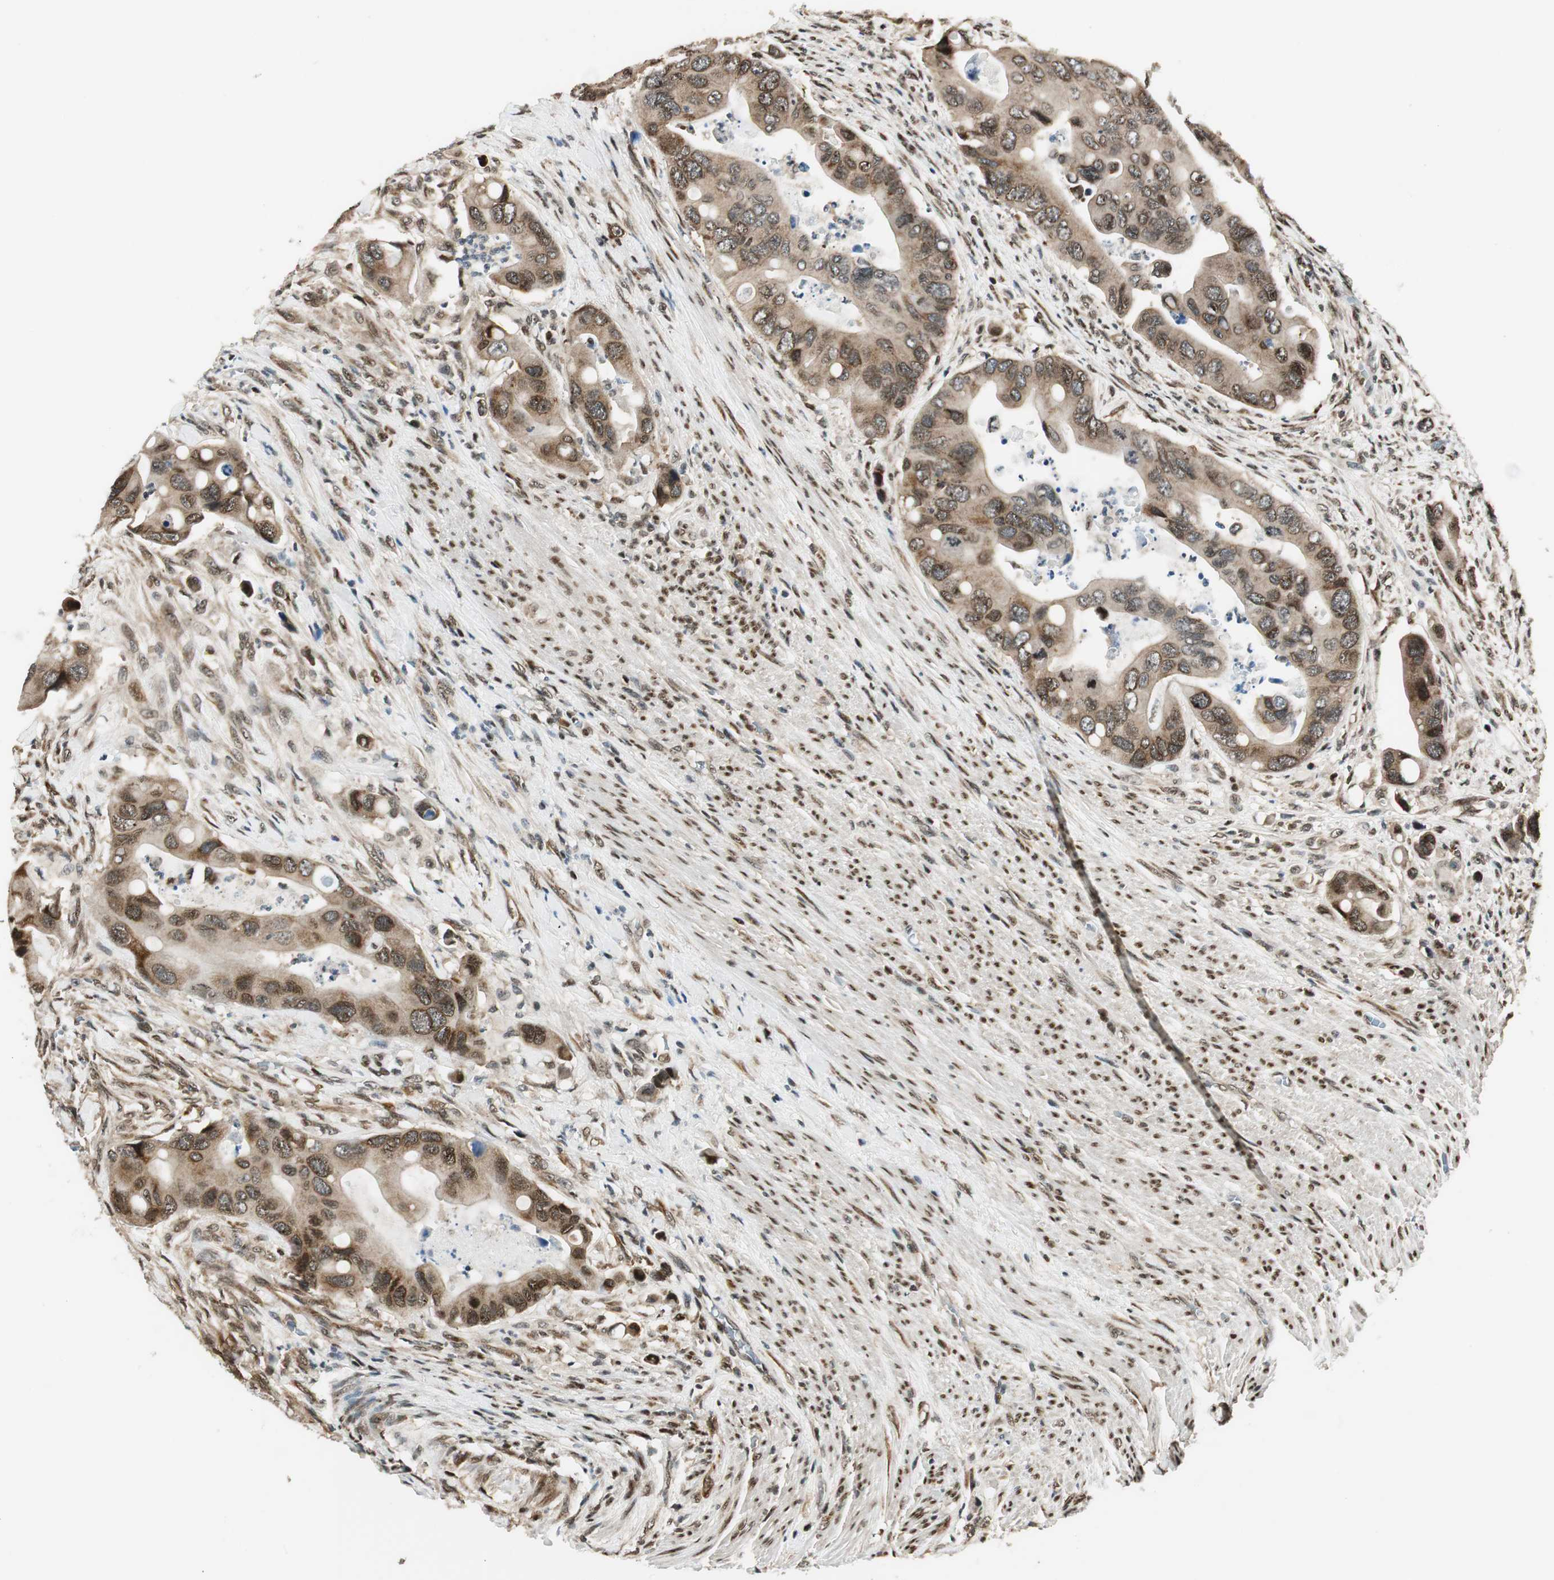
{"staining": {"intensity": "moderate", "quantity": ">75%", "location": "cytoplasmic/membranous,nuclear"}, "tissue": "colorectal cancer", "cell_type": "Tumor cells", "image_type": "cancer", "snomed": [{"axis": "morphology", "description": "Adenocarcinoma, NOS"}, {"axis": "topography", "description": "Rectum"}], "caption": "Adenocarcinoma (colorectal) tissue reveals moderate cytoplasmic/membranous and nuclear expression in about >75% of tumor cells The protein of interest is shown in brown color, while the nuclei are stained blue.", "gene": "RING1", "patient": {"sex": "female", "age": 57}}